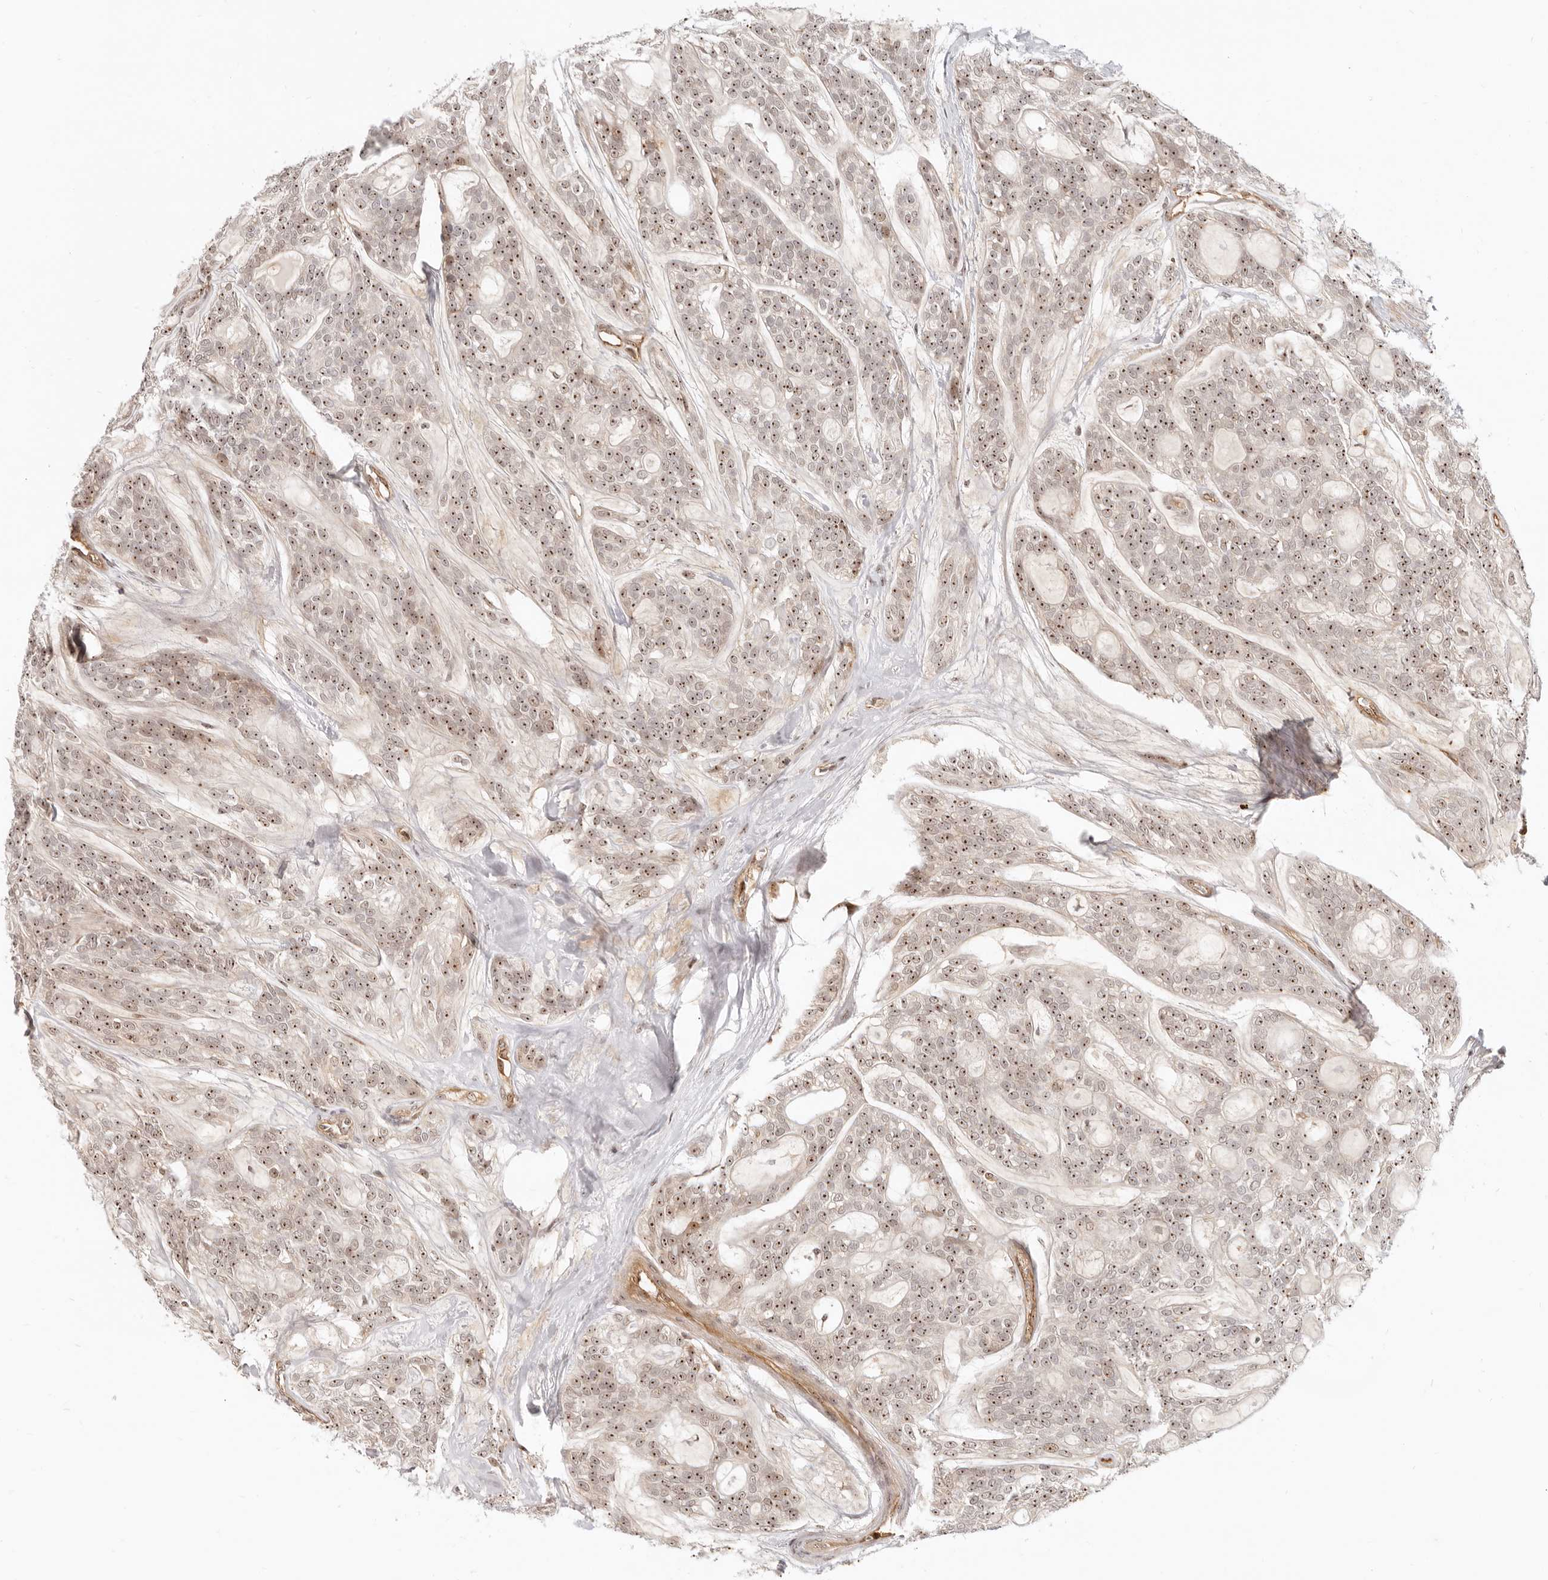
{"staining": {"intensity": "moderate", "quantity": ">75%", "location": "nuclear"}, "tissue": "head and neck cancer", "cell_type": "Tumor cells", "image_type": "cancer", "snomed": [{"axis": "morphology", "description": "Adenocarcinoma, NOS"}, {"axis": "topography", "description": "Head-Neck"}], "caption": "Head and neck cancer (adenocarcinoma) was stained to show a protein in brown. There is medium levels of moderate nuclear expression in approximately >75% of tumor cells.", "gene": "BAP1", "patient": {"sex": "male", "age": 66}}